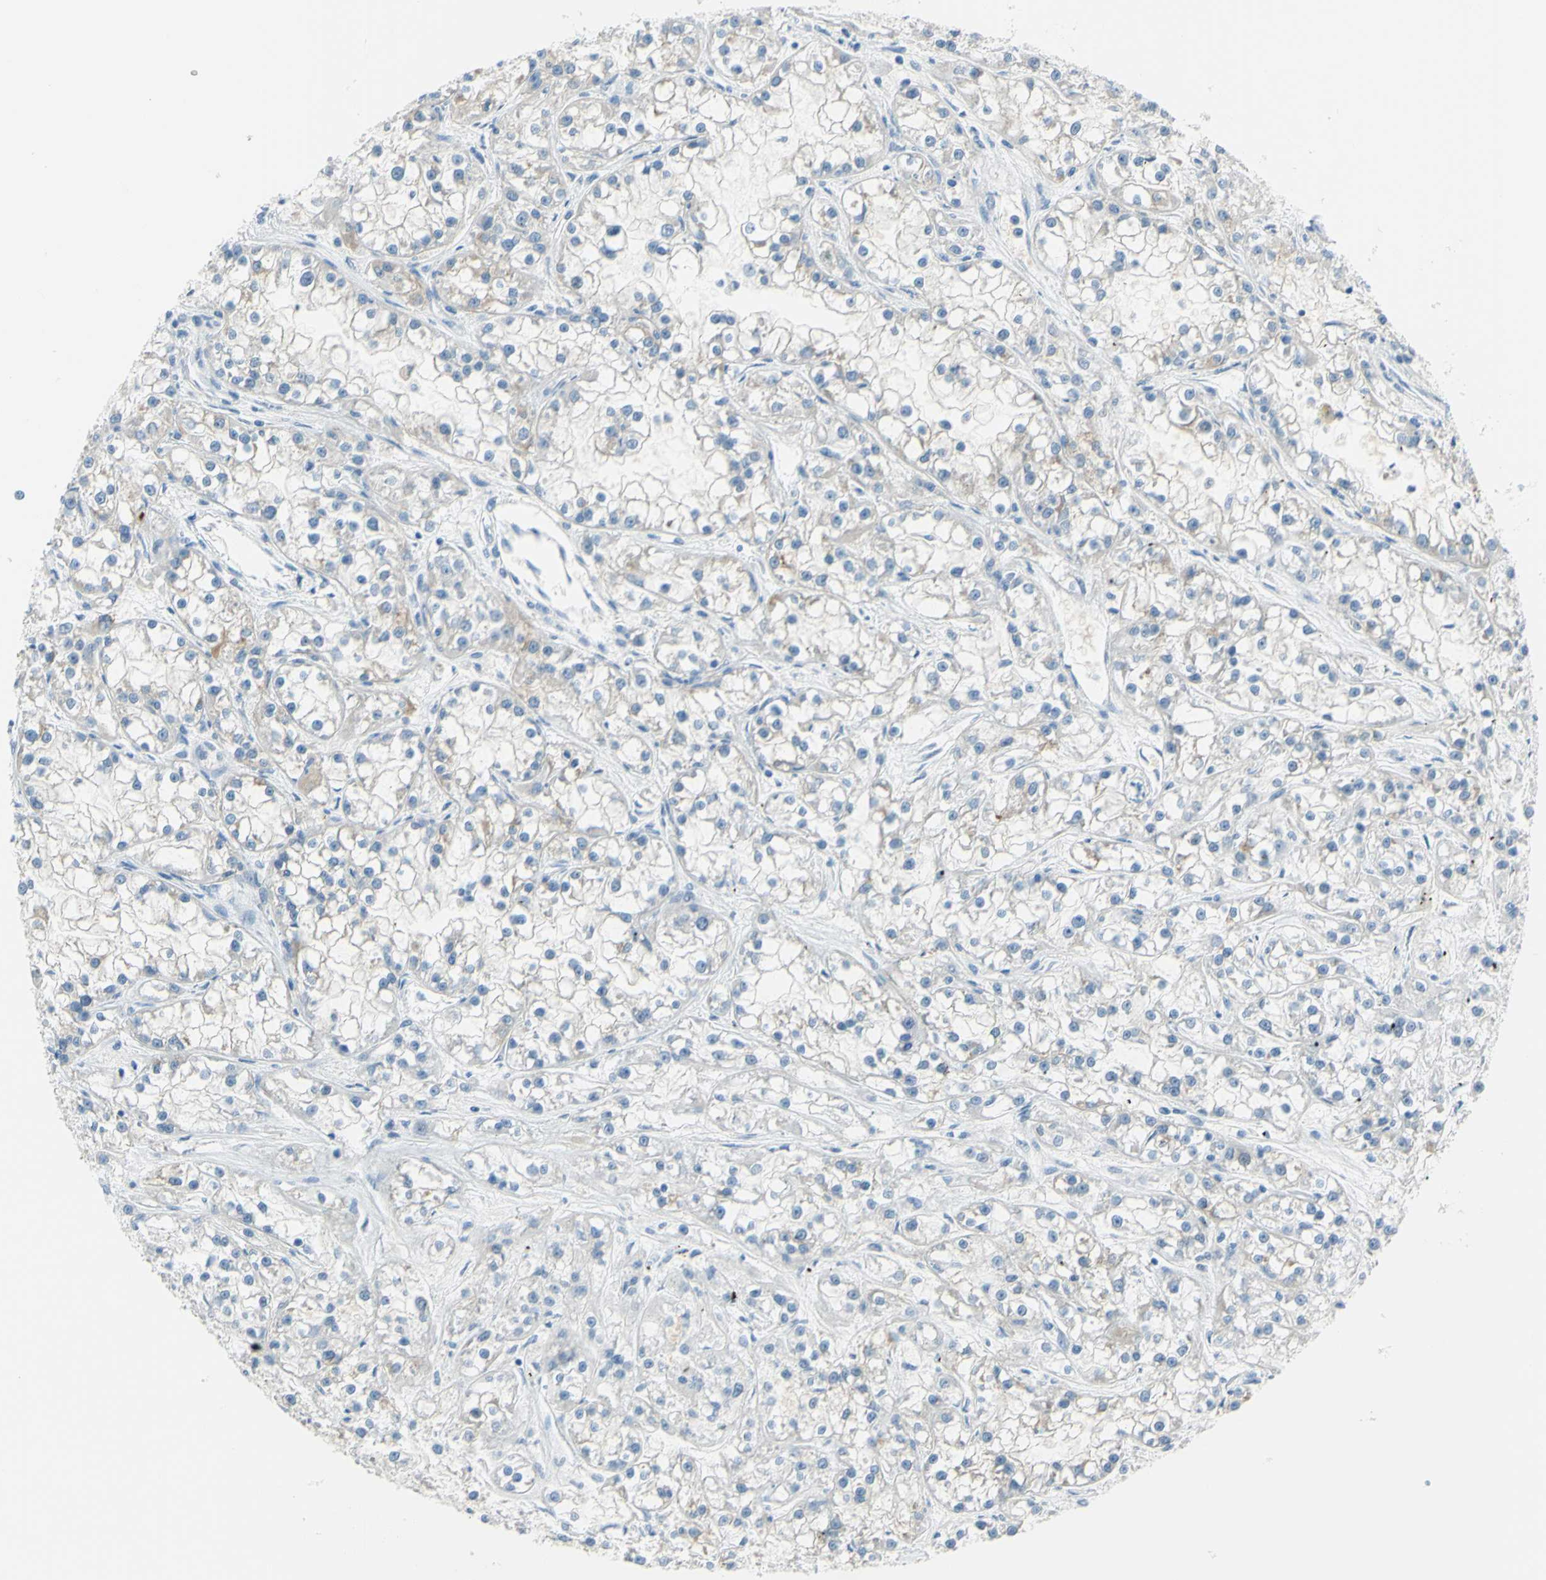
{"staining": {"intensity": "weak", "quantity": ">75%", "location": "cytoplasmic/membranous"}, "tissue": "renal cancer", "cell_type": "Tumor cells", "image_type": "cancer", "snomed": [{"axis": "morphology", "description": "Adenocarcinoma, NOS"}, {"axis": "topography", "description": "Kidney"}], "caption": "Renal adenocarcinoma stained for a protein demonstrates weak cytoplasmic/membranous positivity in tumor cells.", "gene": "FRMD4B", "patient": {"sex": "female", "age": 52}}